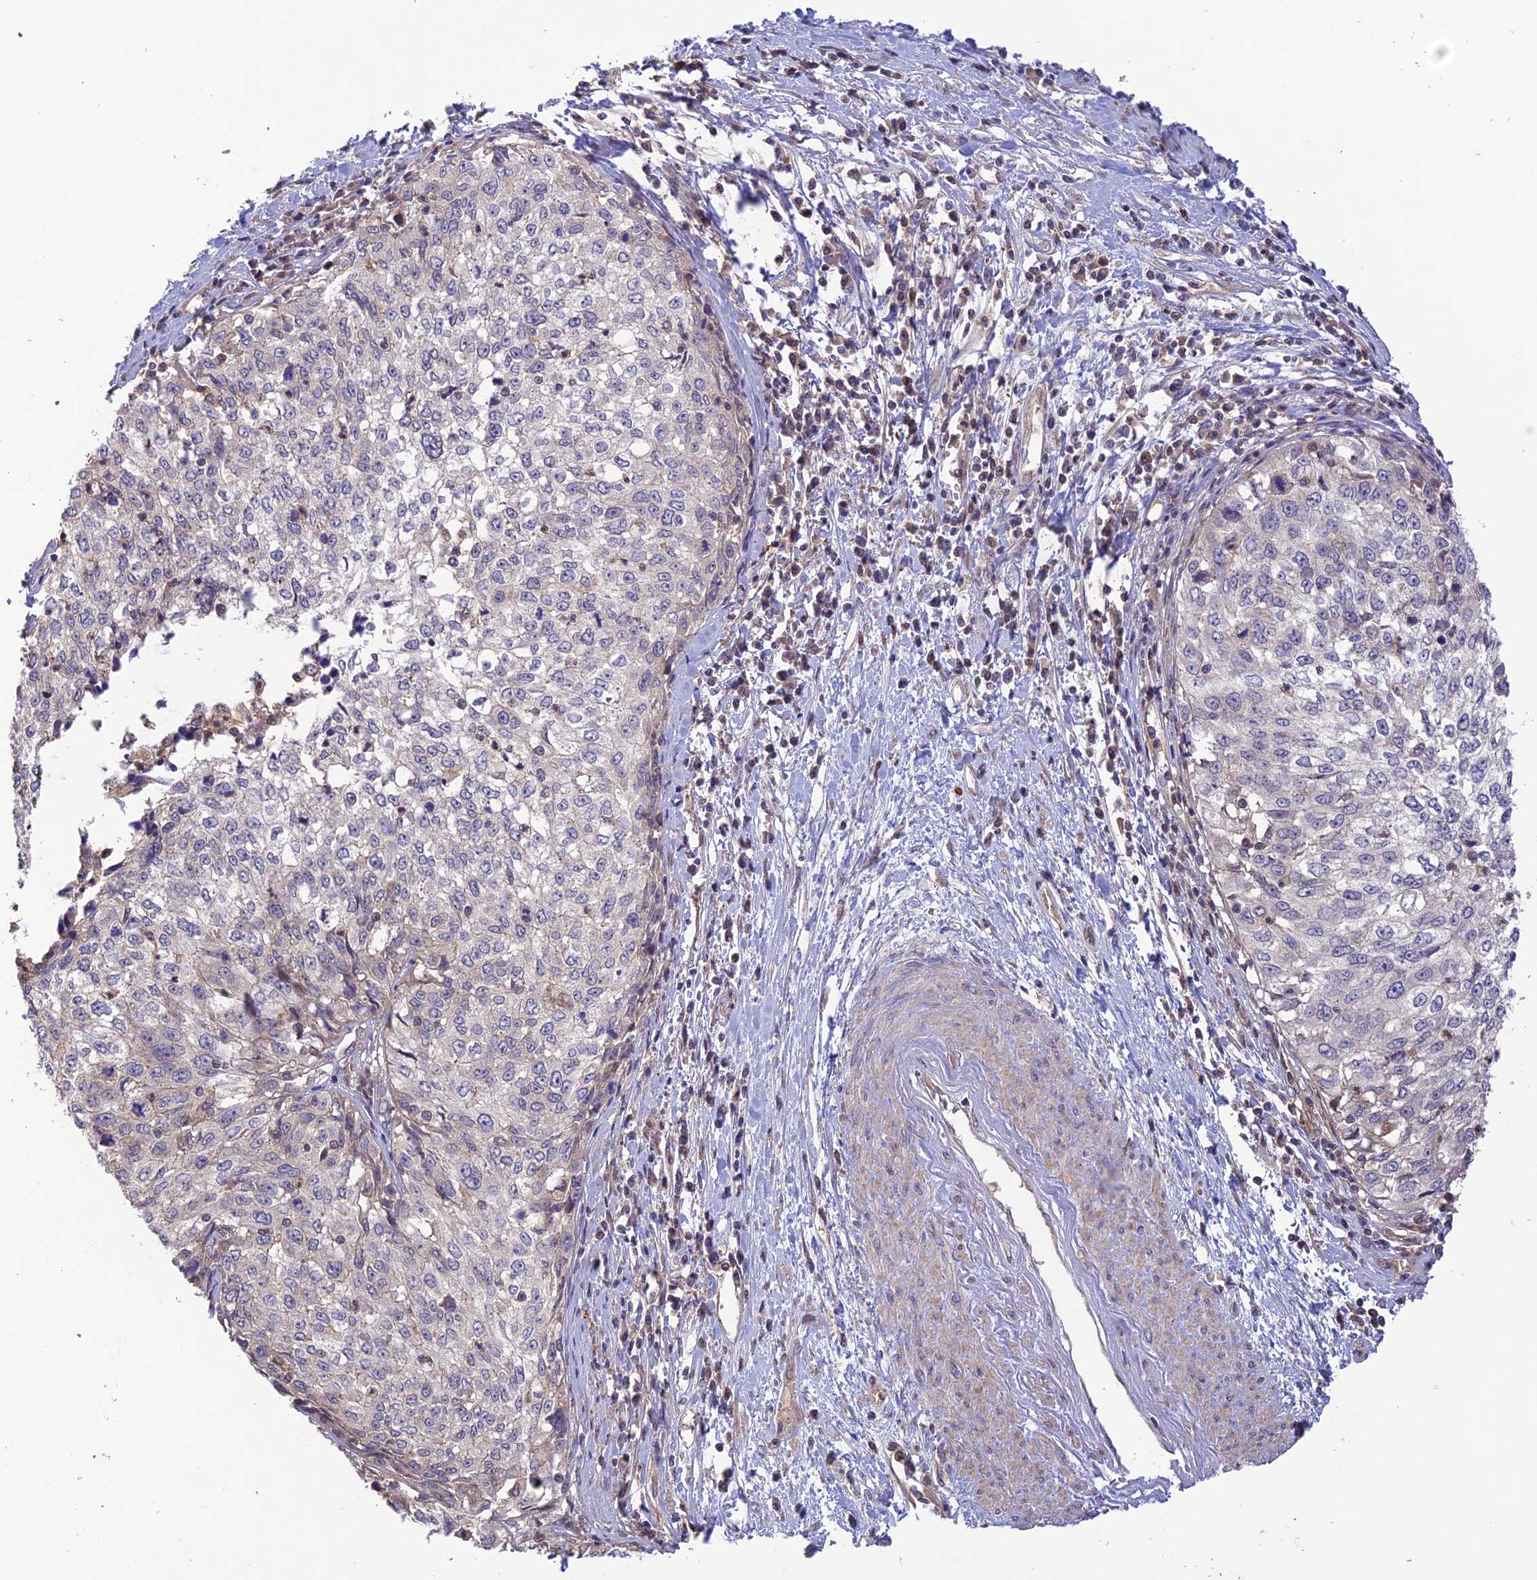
{"staining": {"intensity": "negative", "quantity": "none", "location": "none"}, "tissue": "cervical cancer", "cell_type": "Tumor cells", "image_type": "cancer", "snomed": [{"axis": "morphology", "description": "Squamous cell carcinoma, NOS"}, {"axis": "topography", "description": "Cervix"}], "caption": "Tumor cells show no significant staining in squamous cell carcinoma (cervical).", "gene": "FCHSD1", "patient": {"sex": "female", "age": 57}}